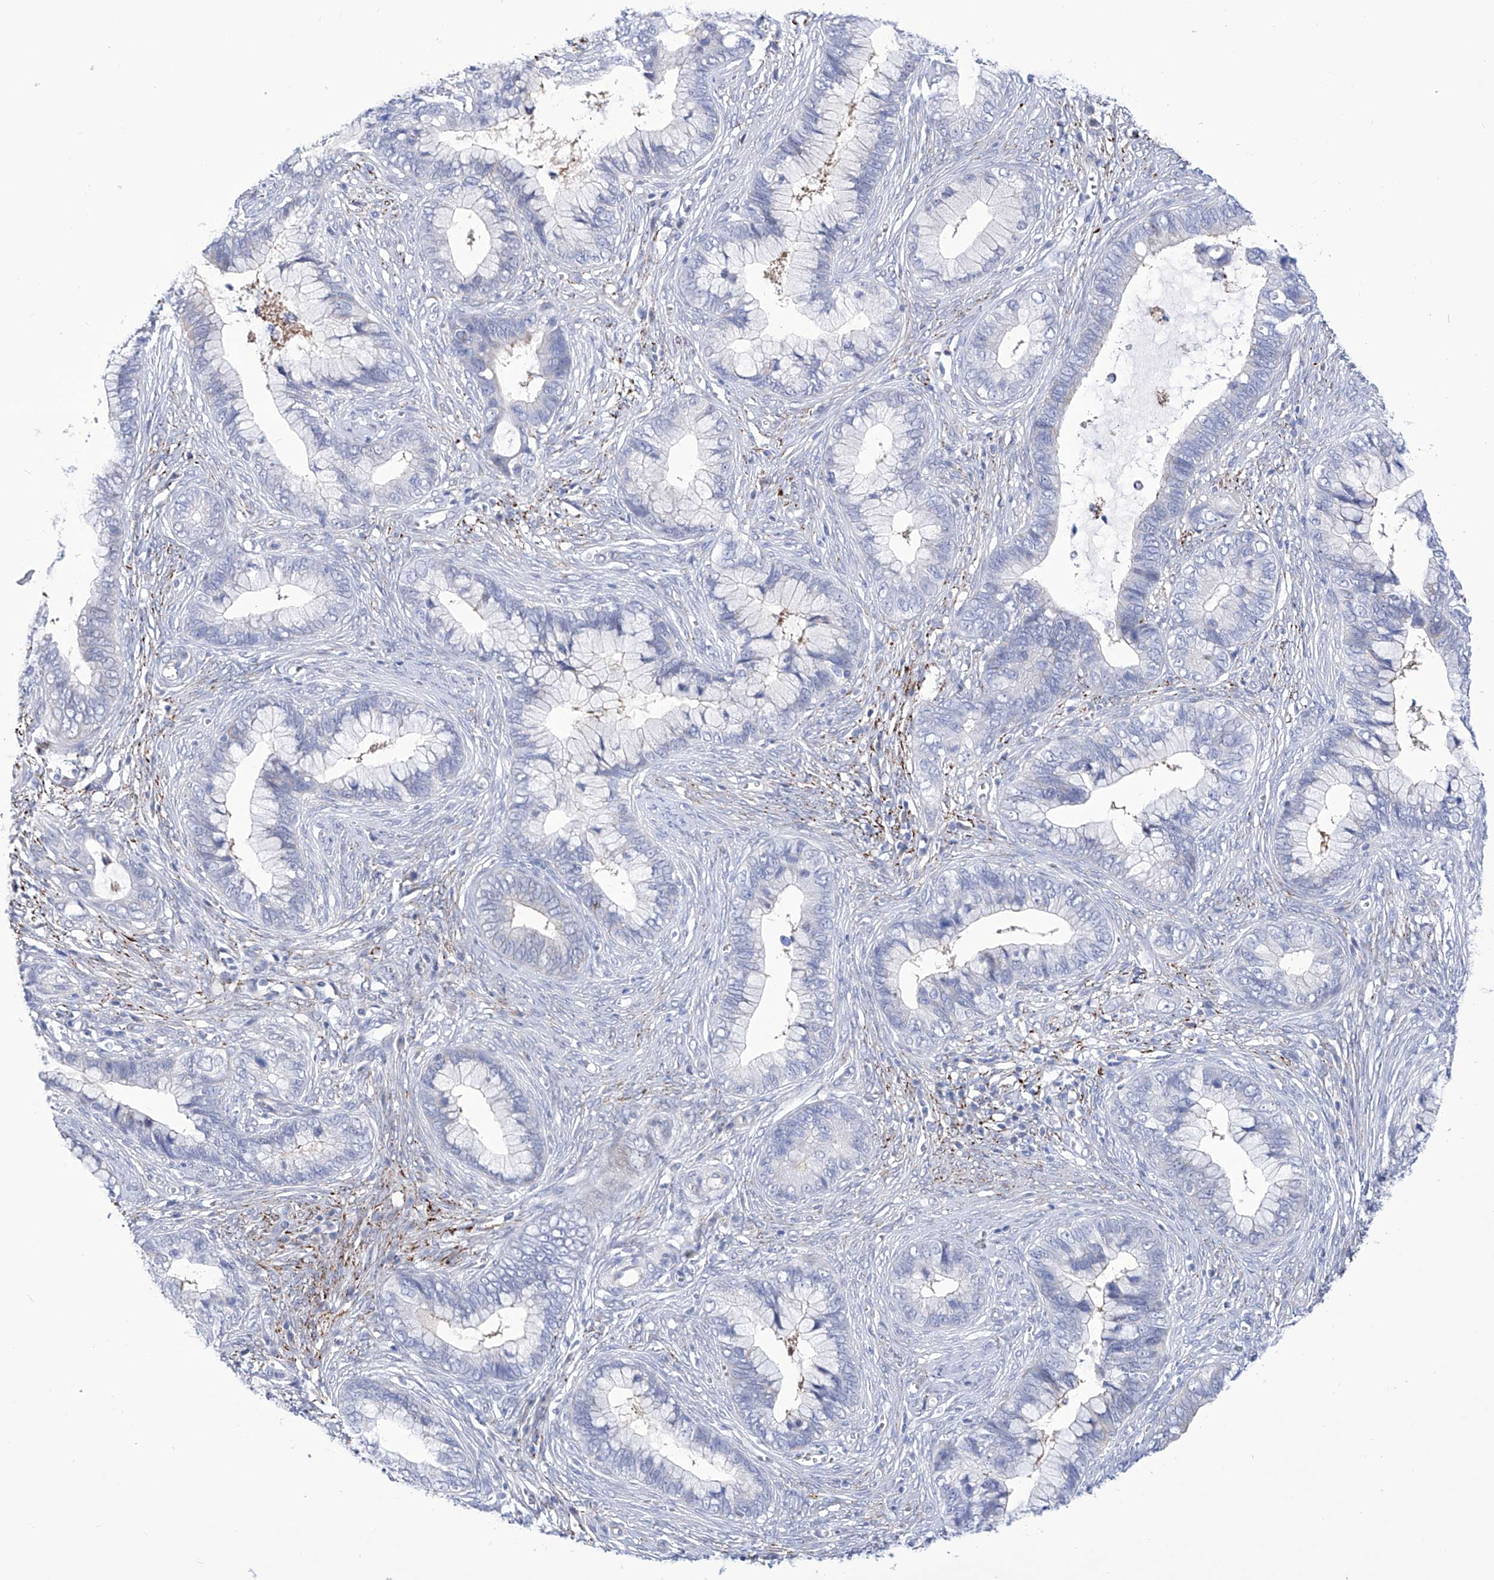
{"staining": {"intensity": "negative", "quantity": "none", "location": "none"}, "tissue": "cervical cancer", "cell_type": "Tumor cells", "image_type": "cancer", "snomed": [{"axis": "morphology", "description": "Adenocarcinoma, NOS"}, {"axis": "topography", "description": "Cervix"}], "caption": "A high-resolution histopathology image shows IHC staining of cervical cancer, which demonstrates no significant expression in tumor cells.", "gene": "C1orf87", "patient": {"sex": "female", "age": 44}}